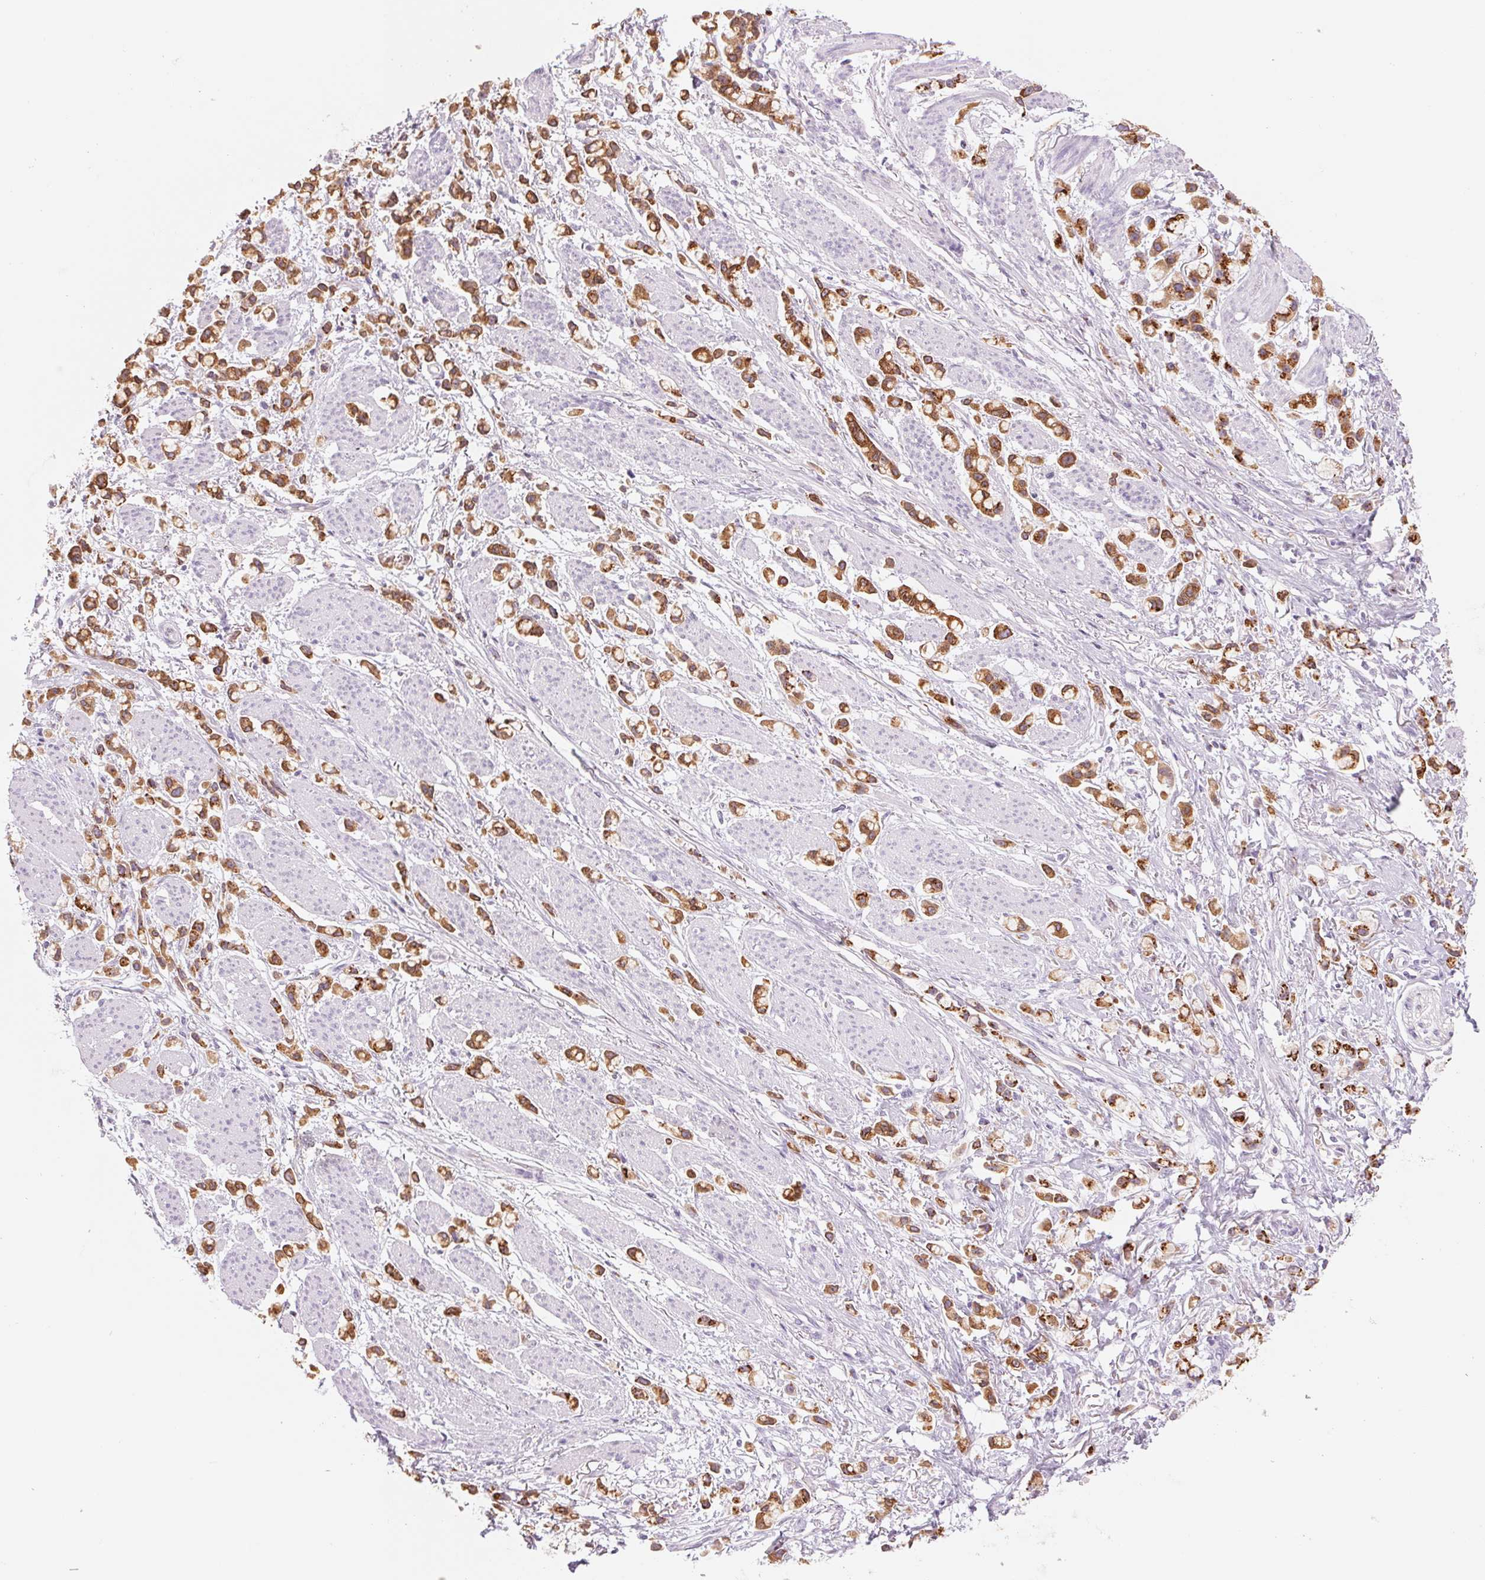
{"staining": {"intensity": "strong", "quantity": ">75%", "location": "cytoplasmic/membranous"}, "tissue": "stomach cancer", "cell_type": "Tumor cells", "image_type": "cancer", "snomed": [{"axis": "morphology", "description": "Adenocarcinoma, NOS"}, {"axis": "topography", "description": "Stomach"}], "caption": "Brown immunohistochemical staining in human stomach adenocarcinoma shows strong cytoplasmic/membranous staining in approximately >75% of tumor cells. (DAB IHC, brown staining for protein, blue staining for nuclei).", "gene": "GALNT7", "patient": {"sex": "female", "age": 81}}